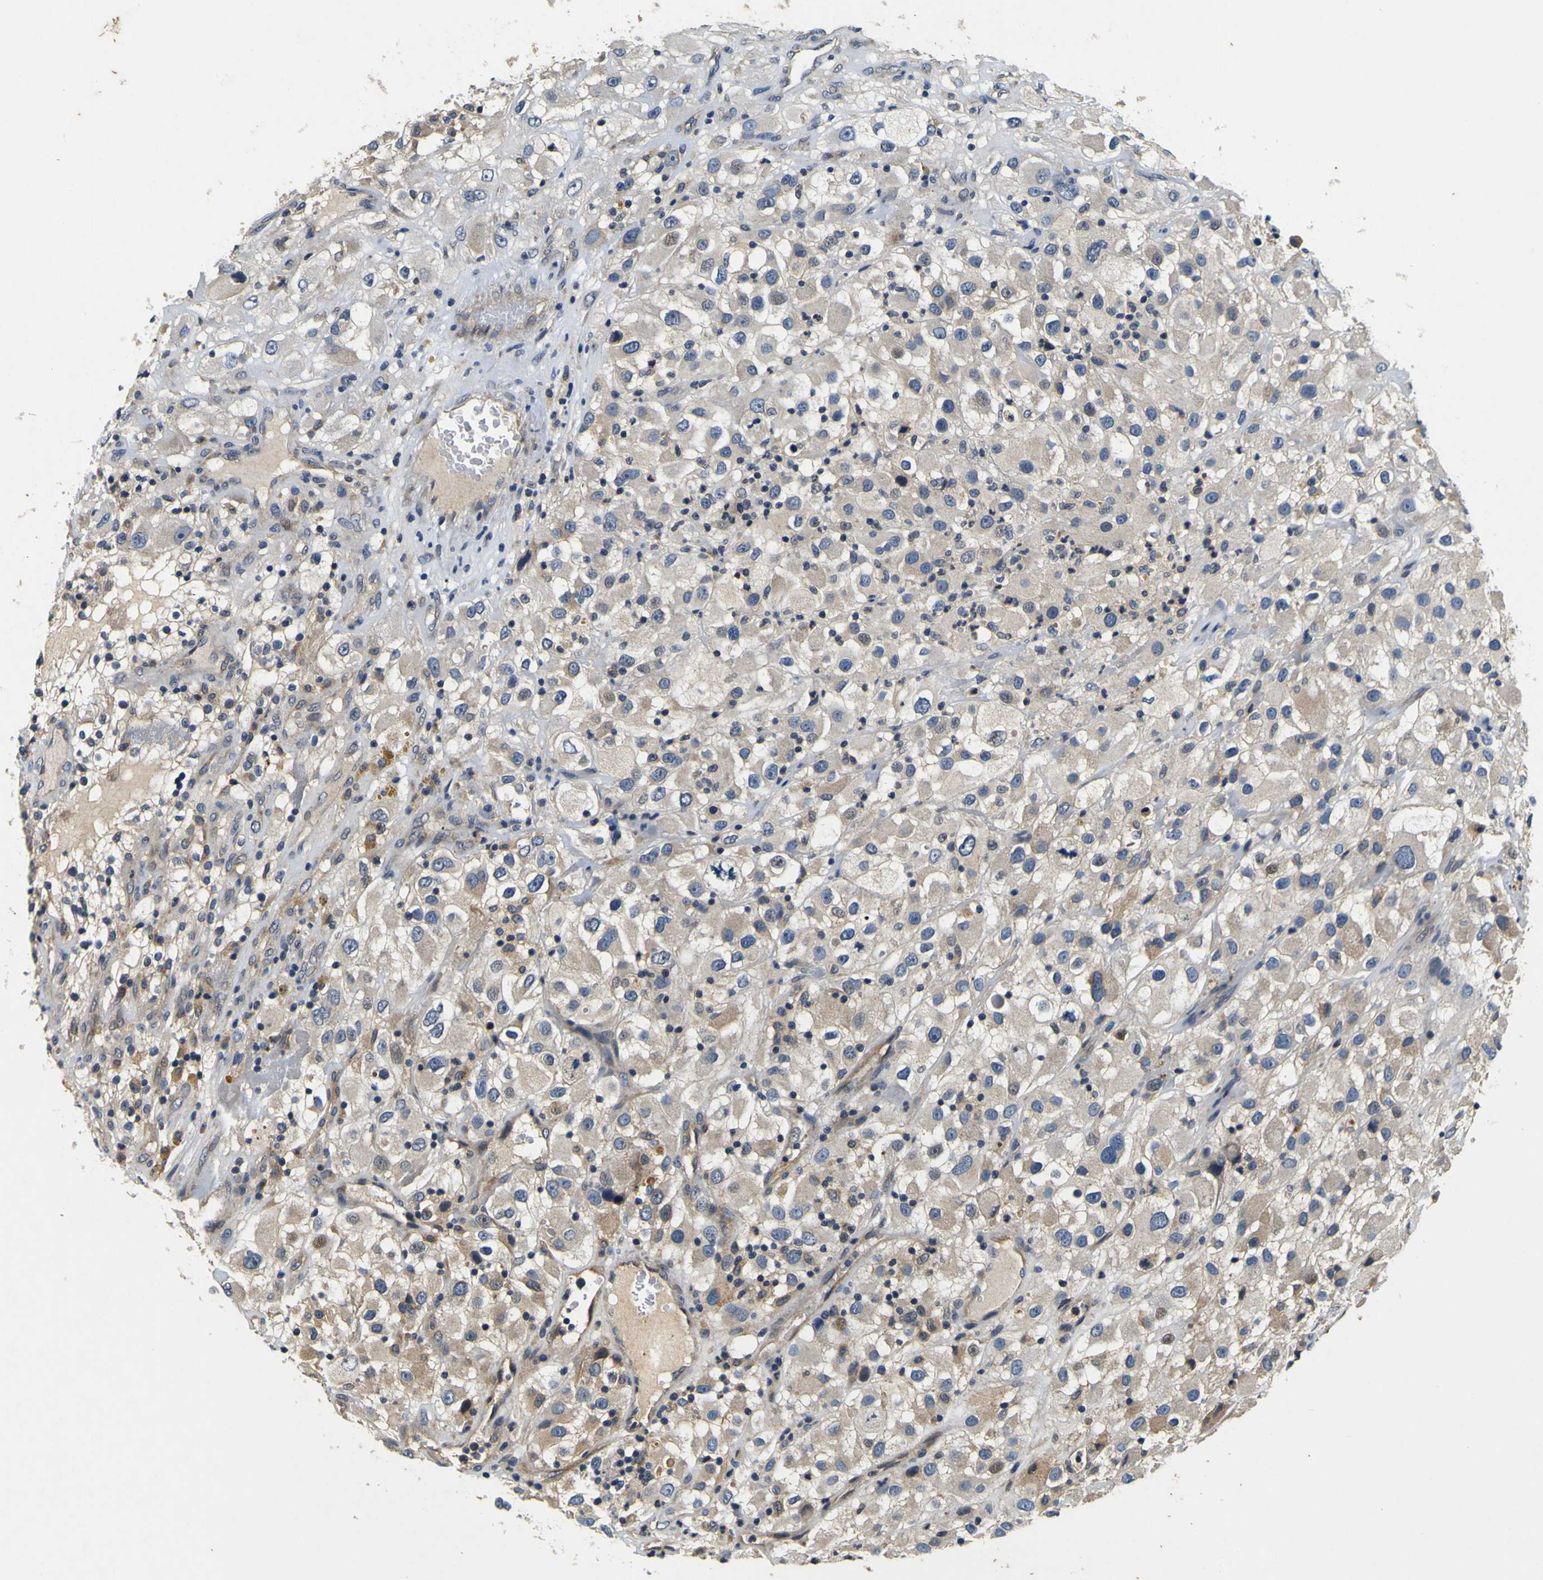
{"staining": {"intensity": "weak", "quantity": ">75%", "location": "cytoplasmic/membranous"}, "tissue": "renal cancer", "cell_type": "Tumor cells", "image_type": "cancer", "snomed": [{"axis": "morphology", "description": "Adenocarcinoma, NOS"}, {"axis": "topography", "description": "Kidney"}], "caption": "This photomicrograph shows adenocarcinoma (renal) stained with immunohistochemistry (IHC) to label a protein in brown. The cytoplasmic/membranous of tumor cells show weak positivity for the protein. Nuclei are counter-stained blue.", "gene": "EPHB4", "patient": {"sex": "female", "age": 52}}